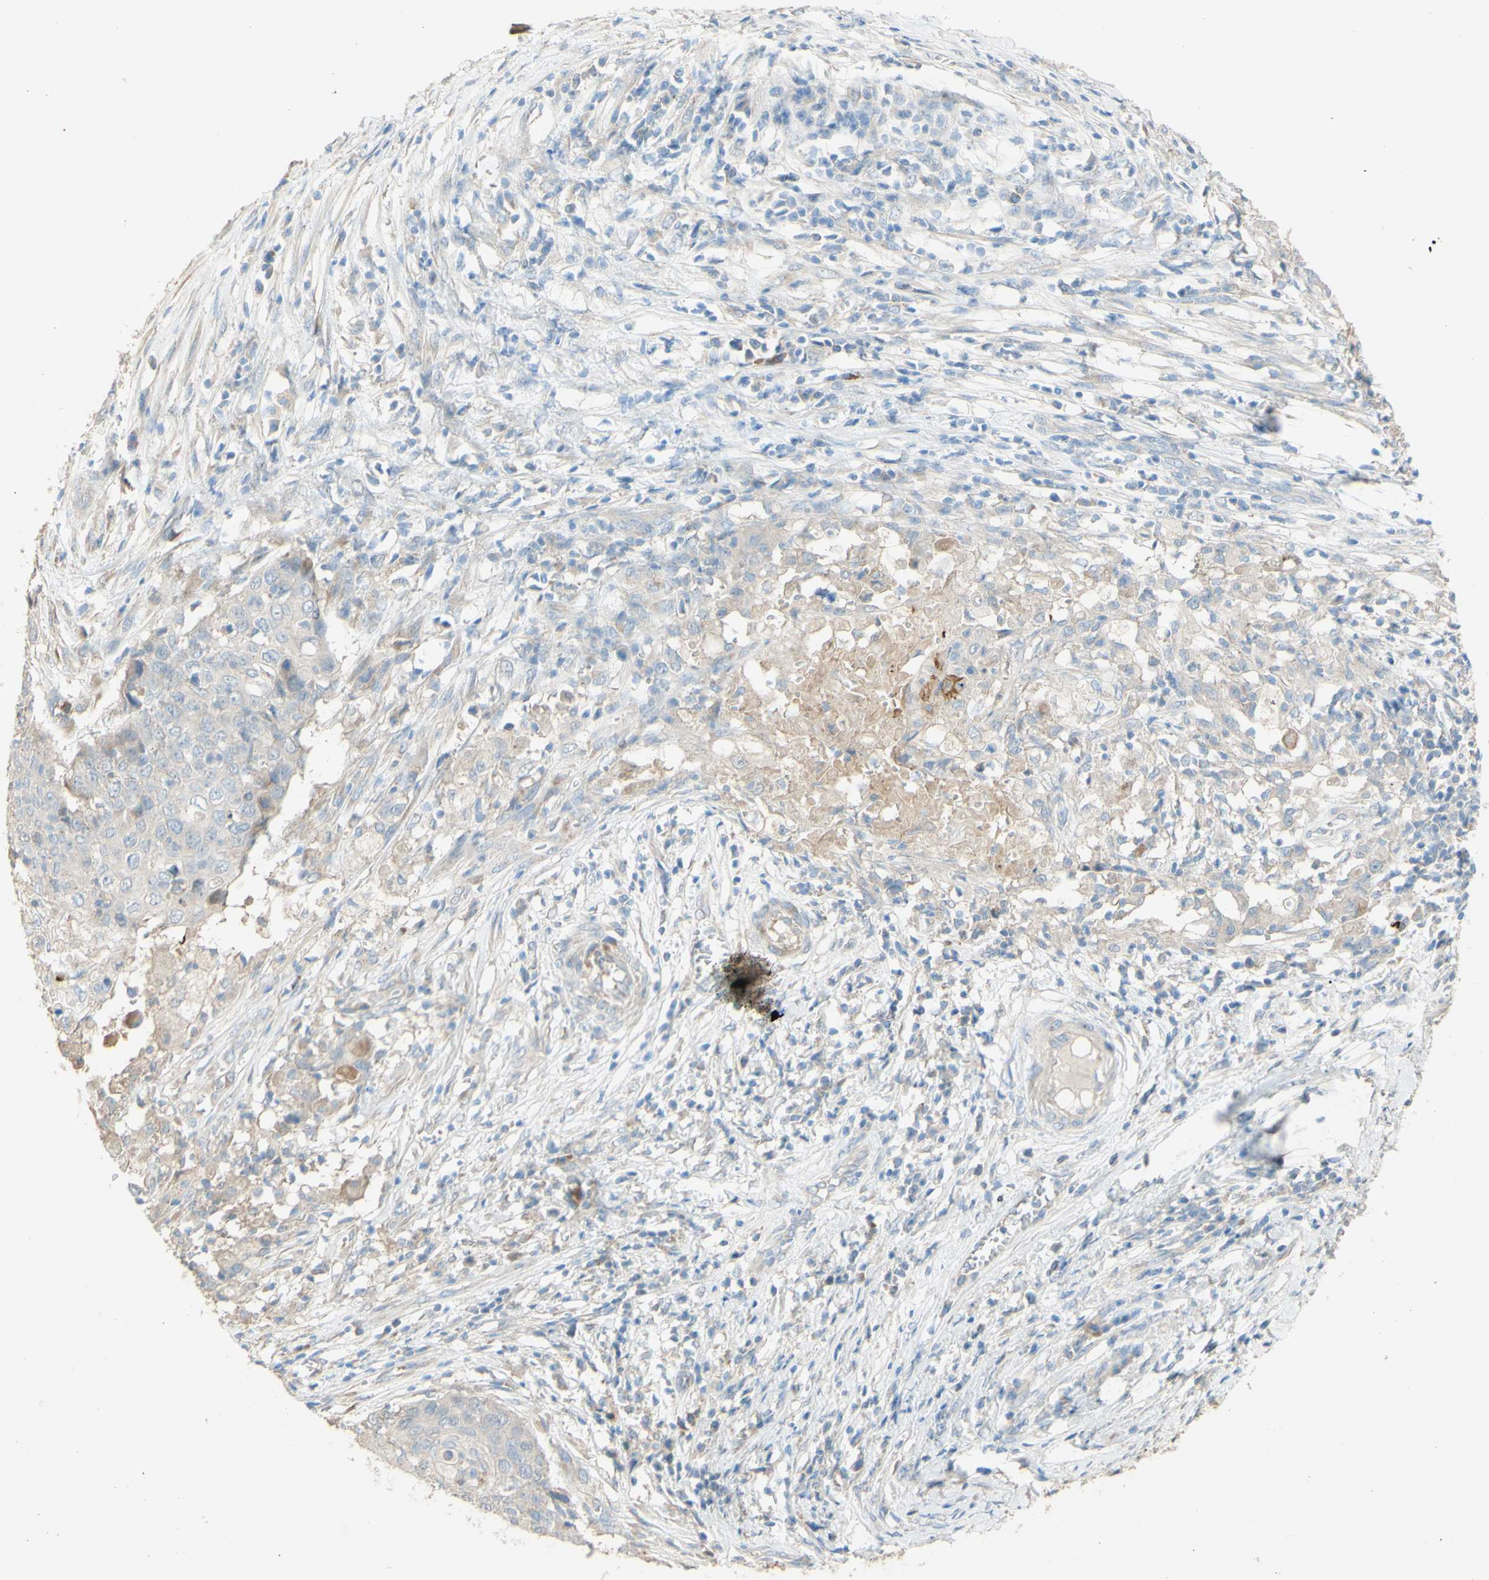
{"staining": {"intensity": "negative", "quantity": "none", "location": "none"}, "tissue": "cervical cancer", "cell_type": "Tumor cells", "image_type": "cancer", "snomed": [{"axis": "morphology", "description": "Squamous cell carcinoma, NOS"}, {"axis": "topography", "description": "Cervix"}], "caption": "IHC of cervical squamous cell carcinoma demonstrates no expression in tumor cells.", "gene": "DKK3", "patient": {"sex": "female", "age": 39}}